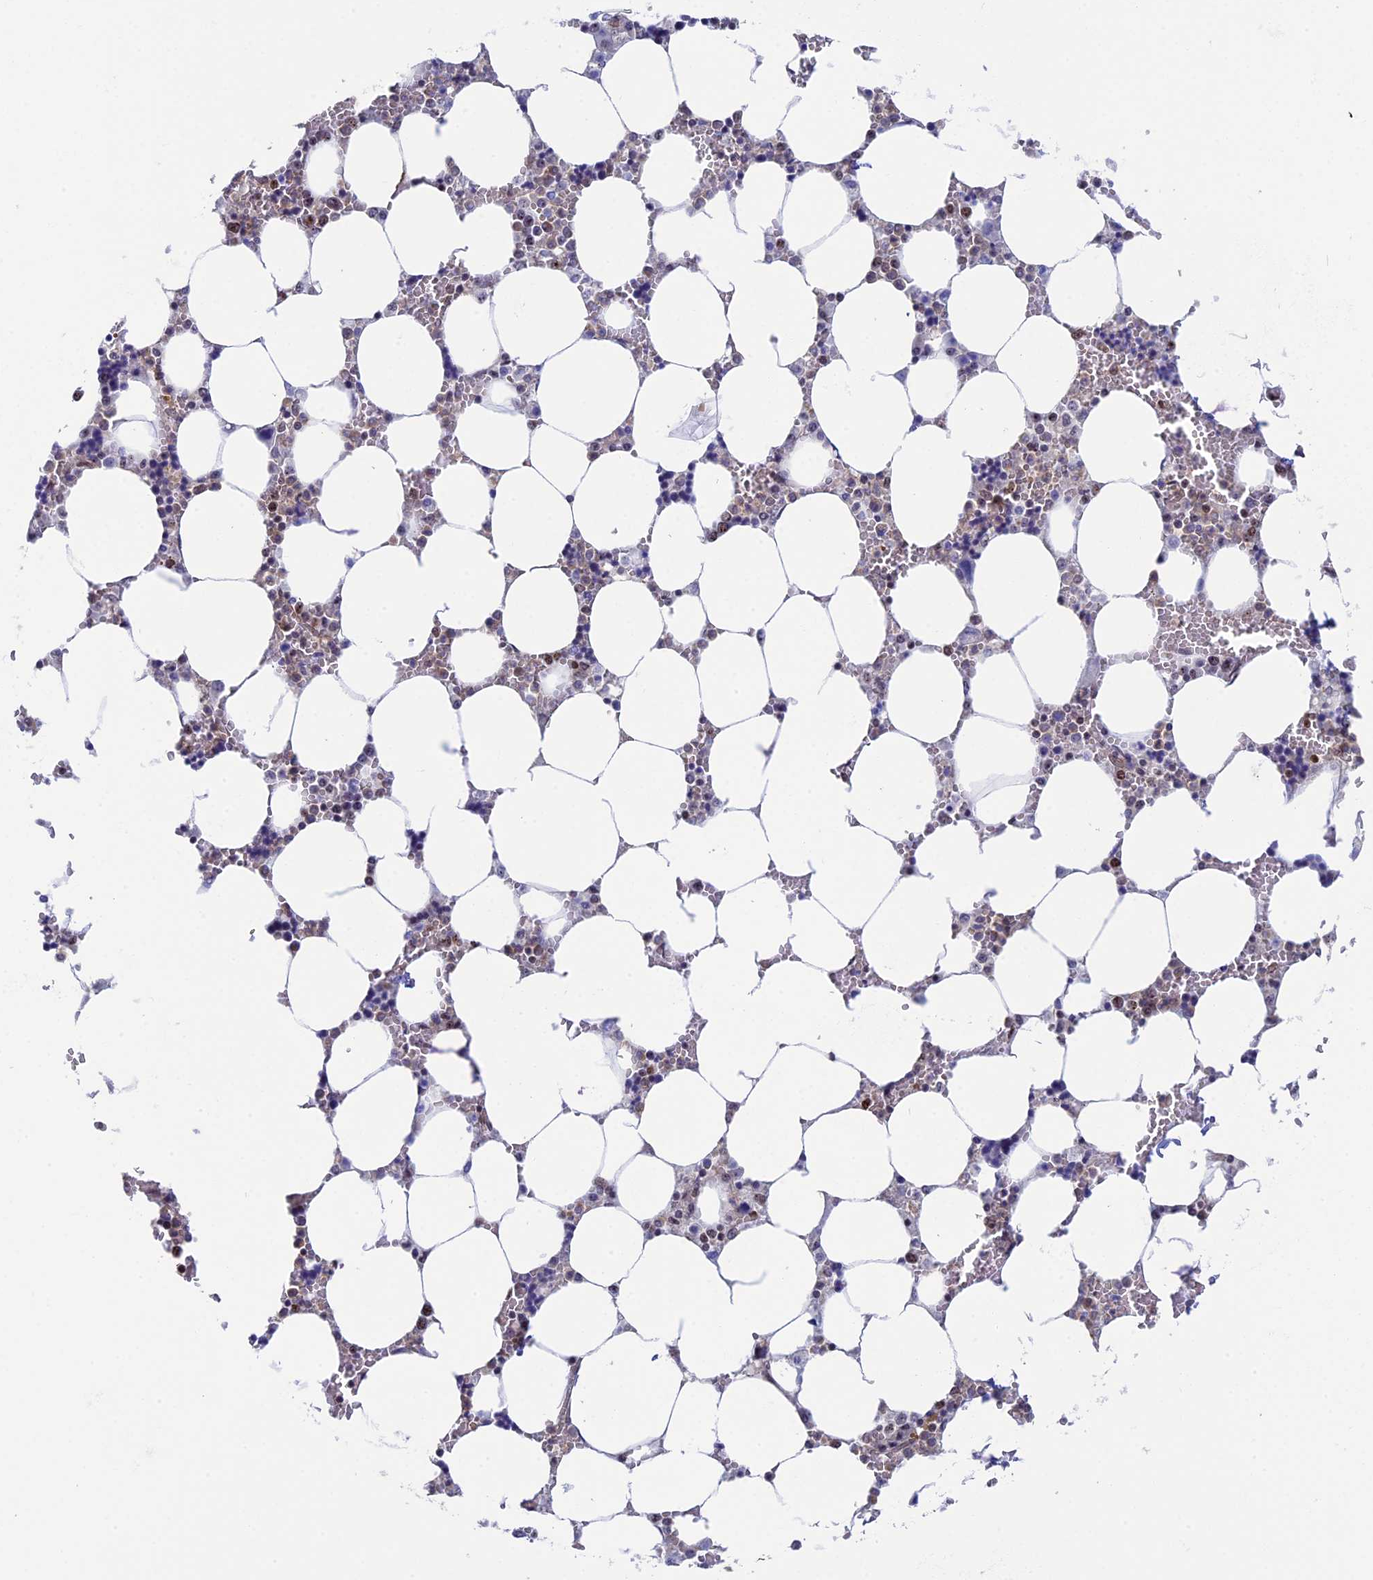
{"staining": {"intensity": "moderate", "quantity": "25%-75%", "location": "nuclear"}, "tissue": "bone marrow", "cell_type": "Hematopoietic cells", "image_type": "normal", "snomed": [{"axis": "morphology", "description": "Normal tissue, NOS"}, {"axis": "topography", "description": "Bone marrow"}], "caption": "This is a histology image of immunohistochemistry staining of benign bone marrow, which shows moderate positivity in the nuclear of hematopoietic cells.", "gene": "CCDC86", "patient": {"sex": "male", "age": 64}}